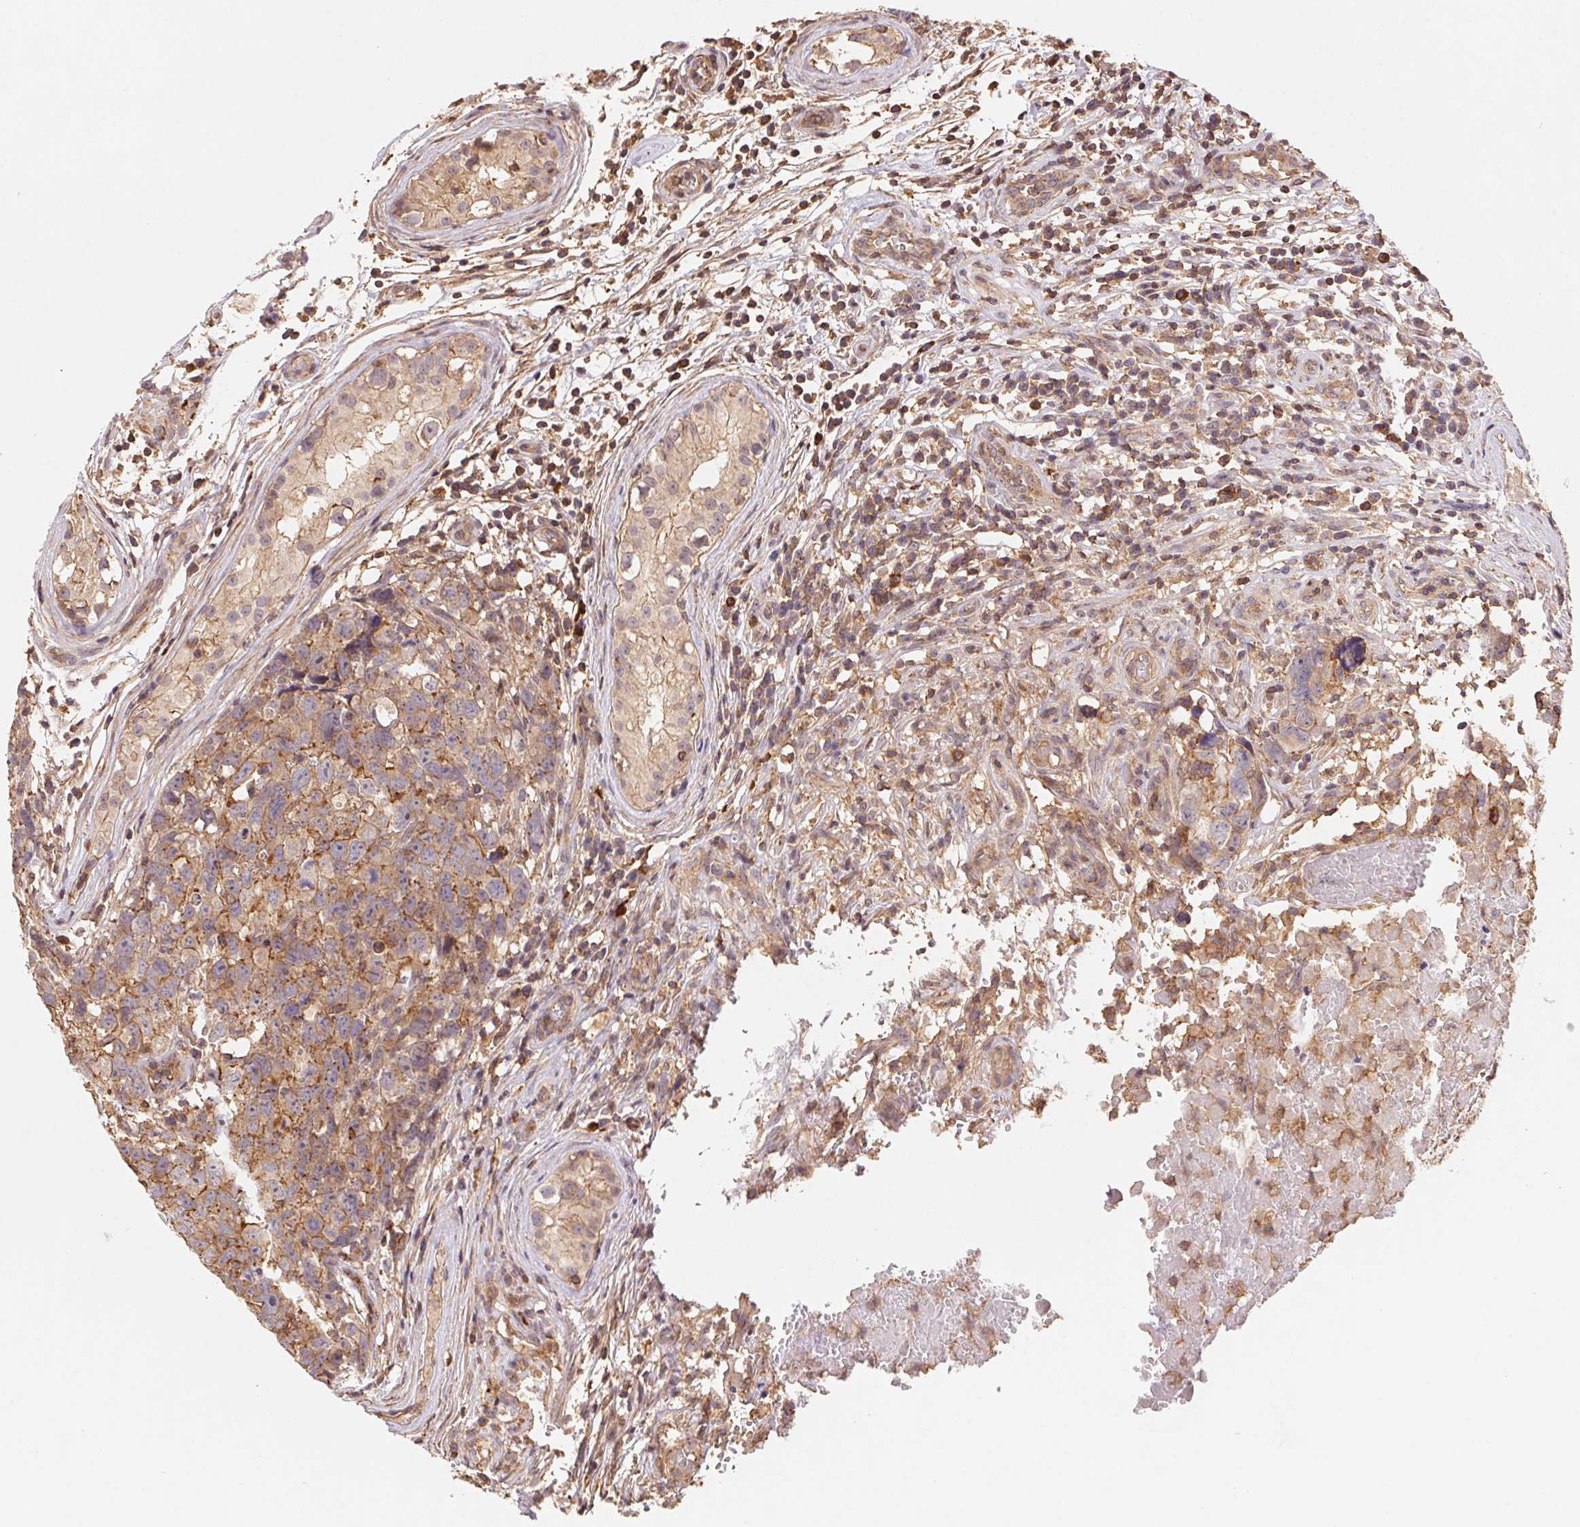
{"staining": {"intensity": "moderate", "quantity": "25%-75%", "location": "cytoplasmic/membranous"}, "tissue": "testis cancer", "cell_type": "Tumor cells", "image_type": "cancer", "snomed": [{"axis": "morphology", "description": "Carcinoma, Embryonal, NOS"}, {"axis": "topography", "description": "Testis"}], "caption": "High-magnification brightfield microscopy of testis embryonal carcinoma stained with DAB (3,3'-diaminobenzidine) (brown) and counterstained with hematoxylin (blue). tumor cells exhibit moderate cytoplasmic/membranous staining is identified in about25%-75% of cells. (DAB IHC with brightfield microscopy, high magnification).", "gene": "ATG10", "patient": {"sex": "male", "age": 22}}